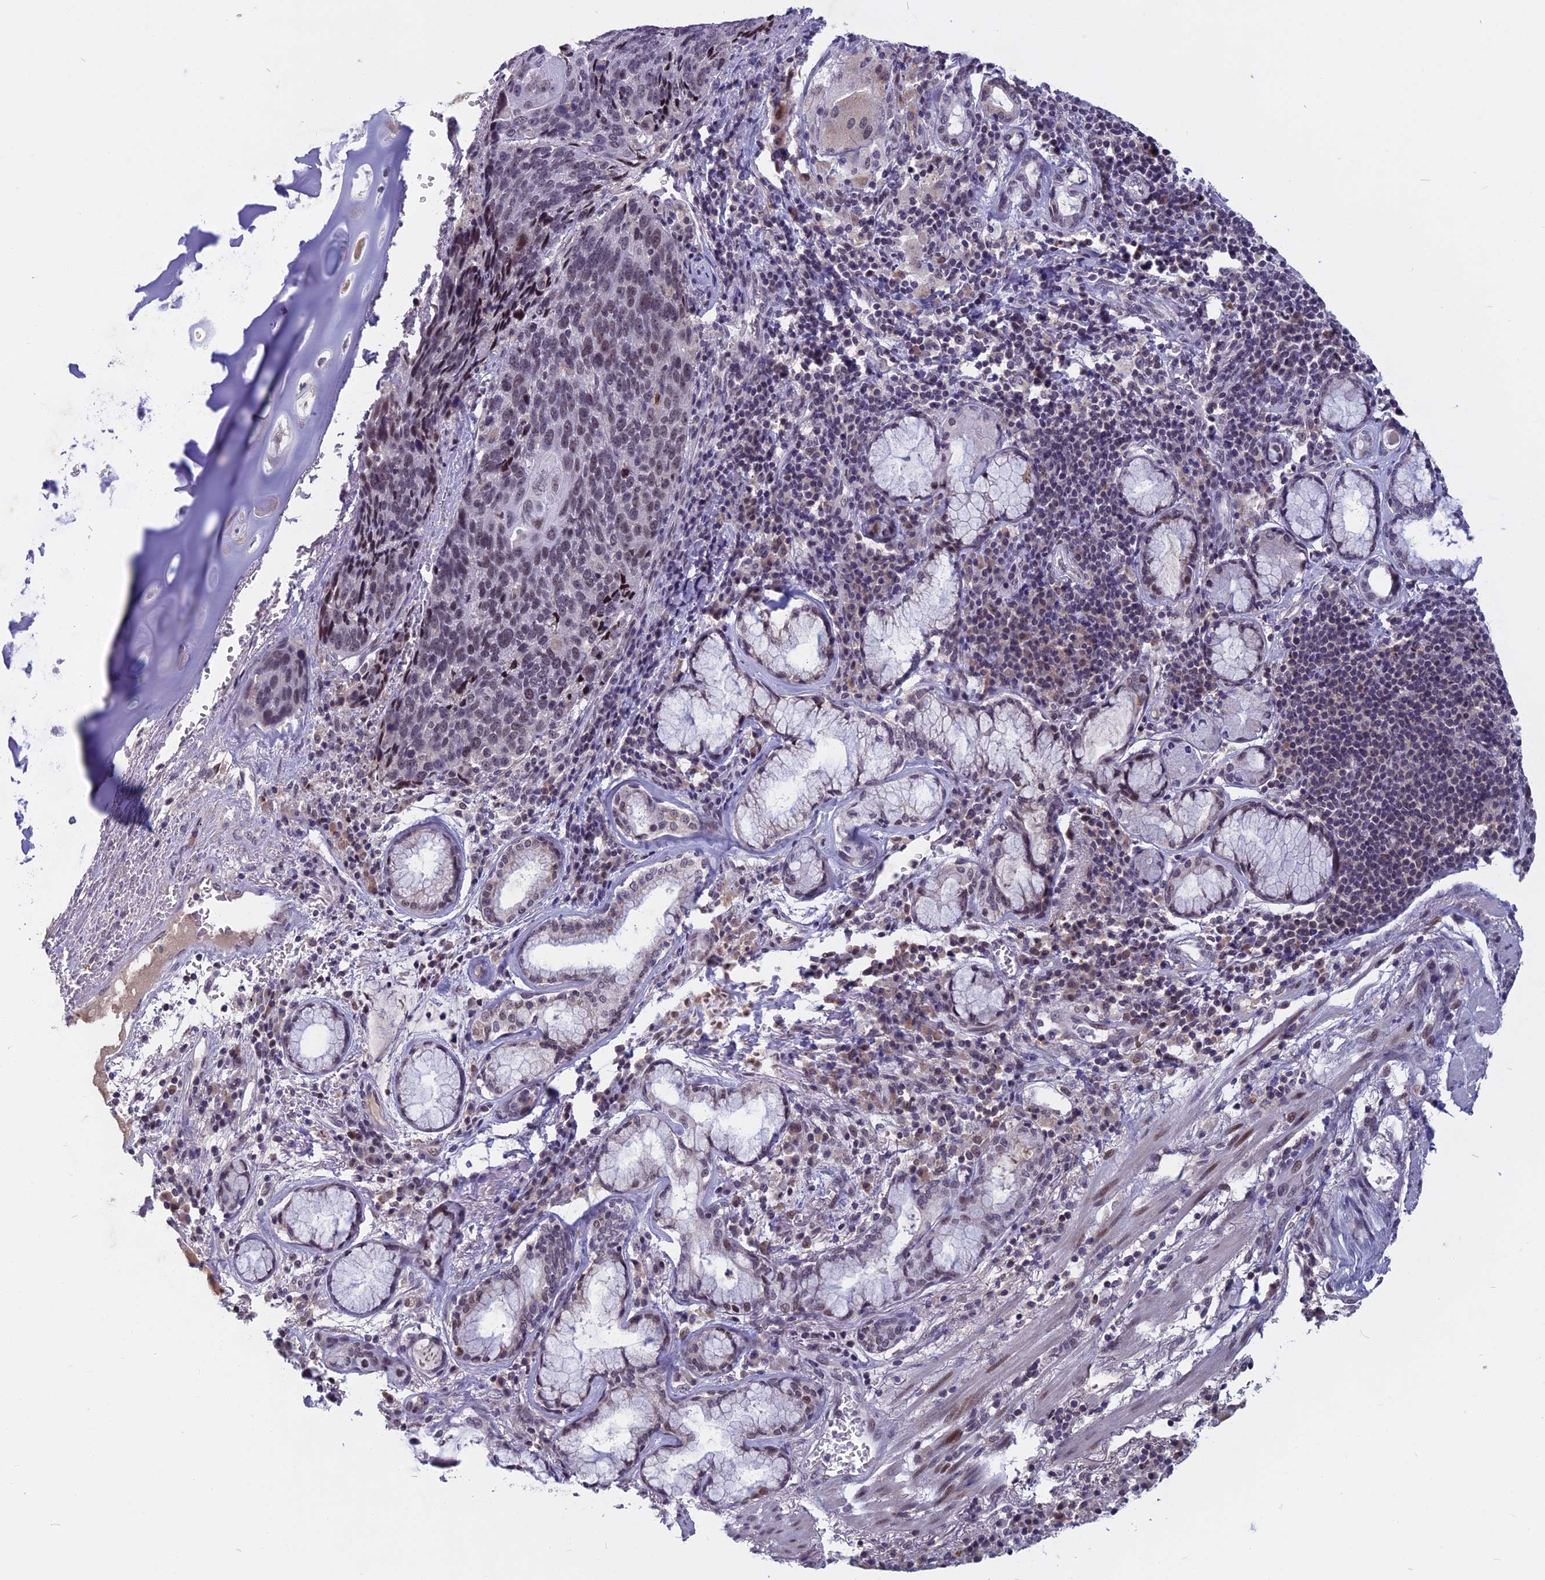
{"staining": {"intensity": "weak", "quantity": "25%-75%", "location": "nuclear"}, "tissue": "lung cancer", "cell_type": "Tumor cells", "image_type": "cancer", "snomed": [{"axis": "morphology", "description": "Squamous cell carcinoma, NOS"}, {"axis": "topography", "description": "Lung"}], "caption": "Approximately 25%-75% of tumor cells in human lung cancer (squamous cell carcinoma) demonstrate weak nuclear protein positivity as visualized by brown immunohistochemical staining.", "gene": "CDC7", "patient": {"sex": "male", "age": 66}}